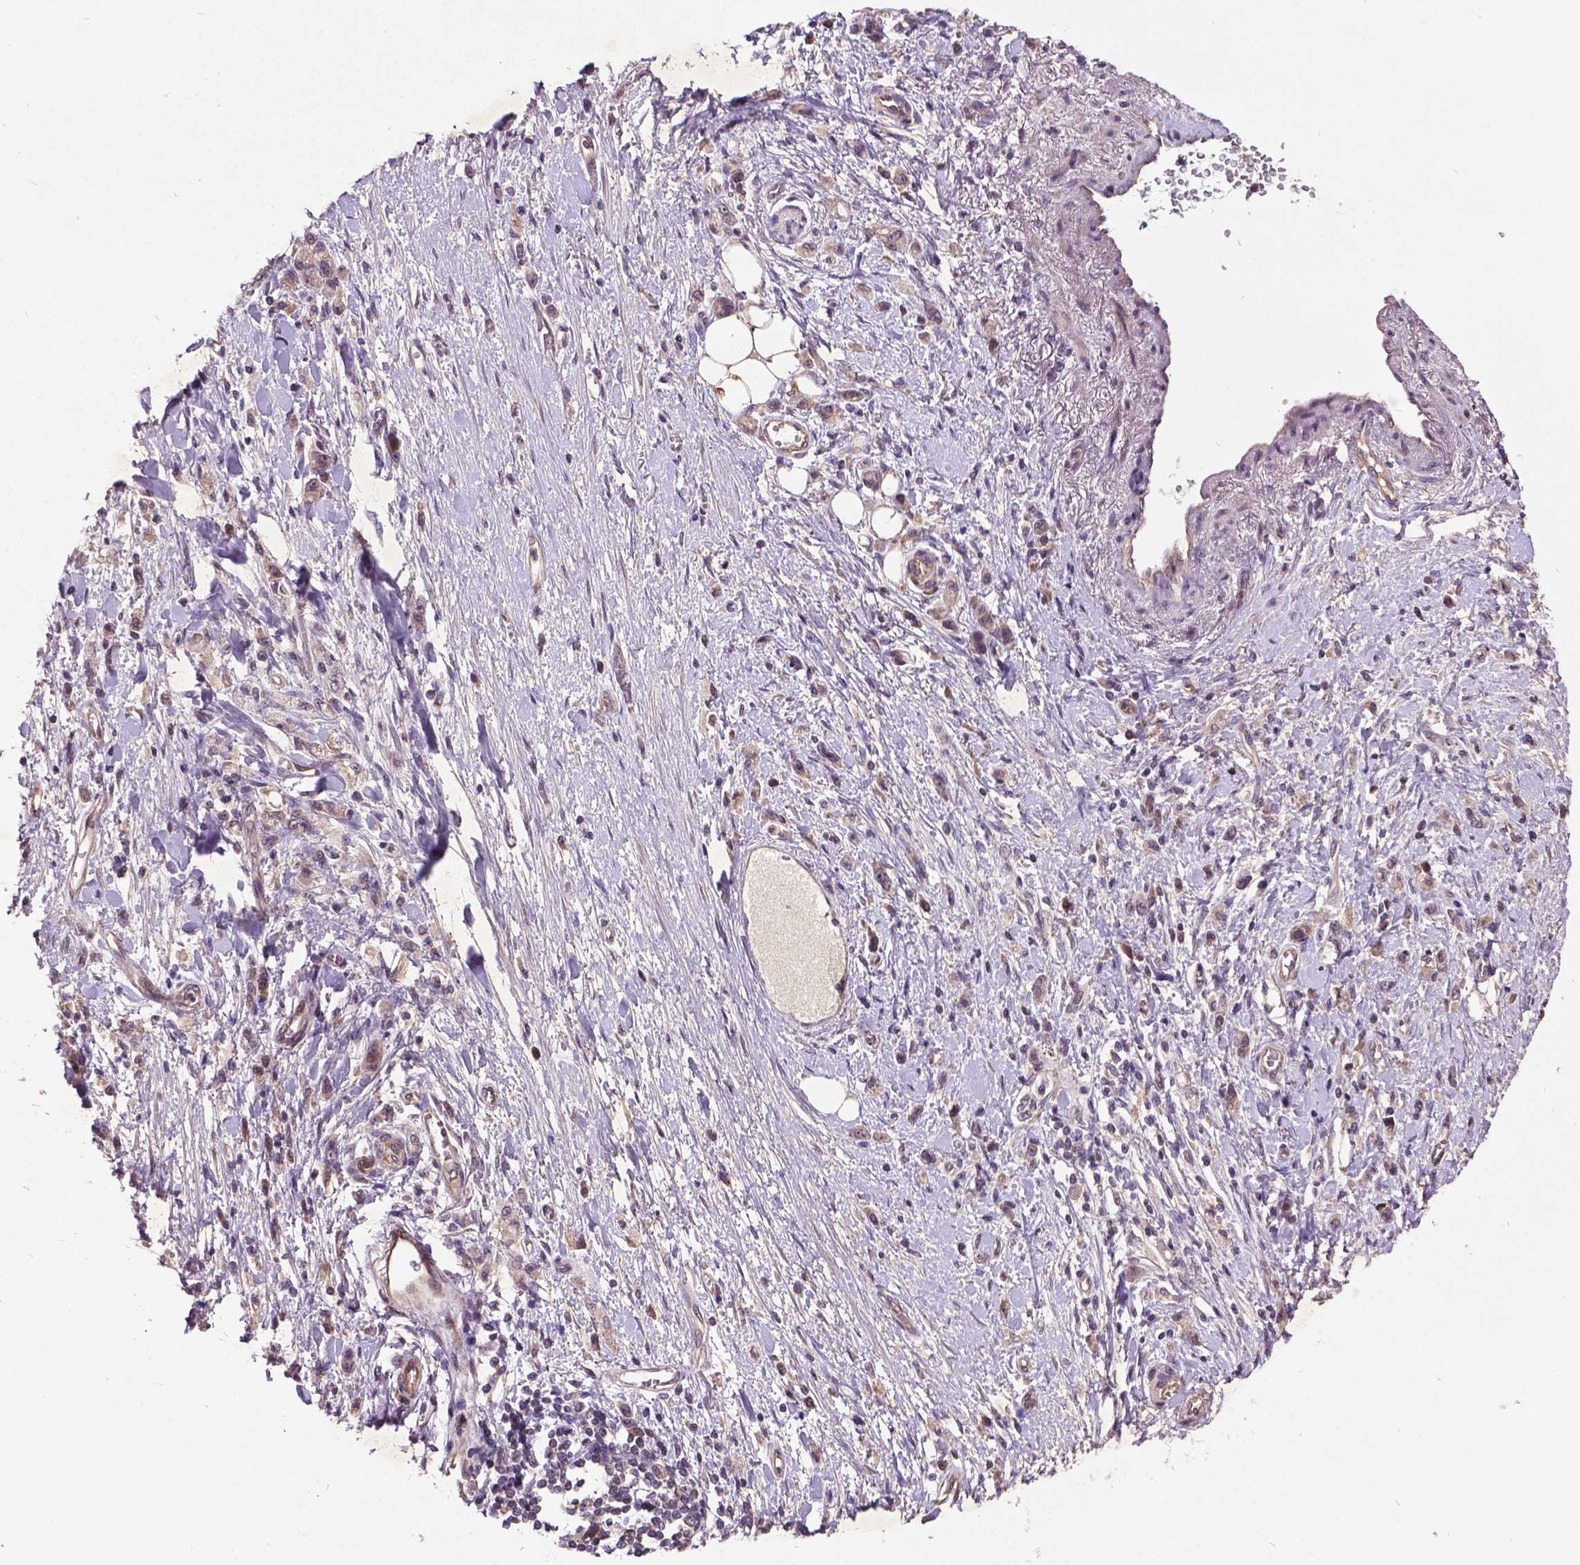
{"staining": {"intensity": "weak", "quantity": "<25%", "location": "cytoplasmic/membranous"}, "tissue": "stomach cancer", "cell_type": "Tumor cells", "image_type": "cancer", "snomed": [{"axis": "morphology", "description": "Adenocarcinoma, NOS"}, {"axis": "topography", "description": "Stomach"}], "caption": "There is no significant positivity in tumor cells of stomach cancer (adenocarcinoma). Nuclei are stained in blue.", "gene": "AP1S3", "patient": {"sex": "male", "age": 77}}